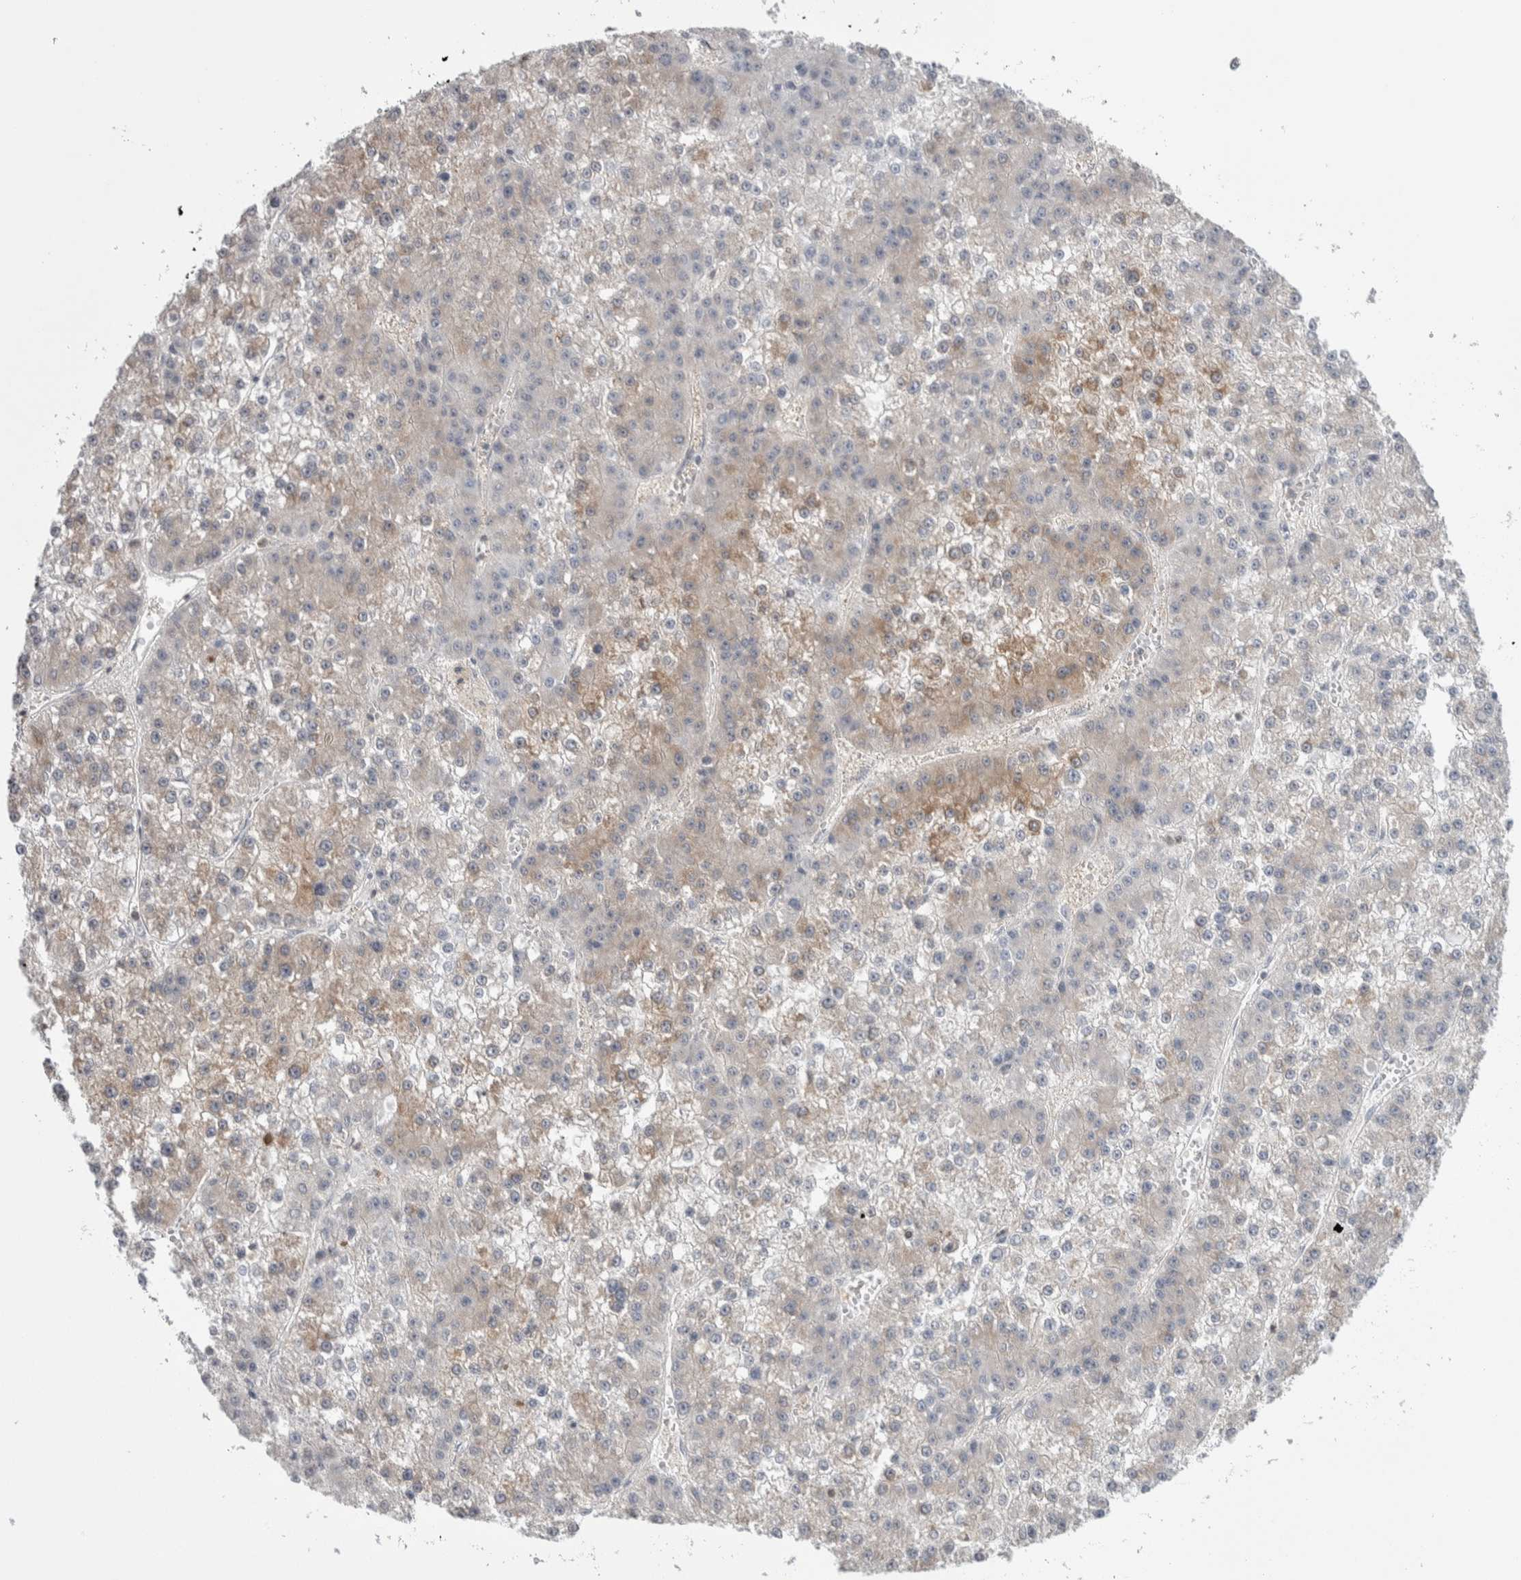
{"staining": {"intensity": "weak", "quantity": "<25%", "location": "cytoplasmic/membranous"}, "tissue": "liver cancer", "cell_type": "Tumor cells", "image_type": "cancer", "snomed": [{"axis": "morphology", "description": "Carcinoma, Hepatocellular, NOS"}, {"axis": "topography", "description": "Liver"}], "caption": "A high-resolution image shows IHC staining of liver cancer, which exhibits no significant expression in tumor cells. (Immunohistochemistry (ihc), brightfield microscopy, high magnification).", "gene": "HTATIP2", "patient": {"sex": "female", "age": 73}}